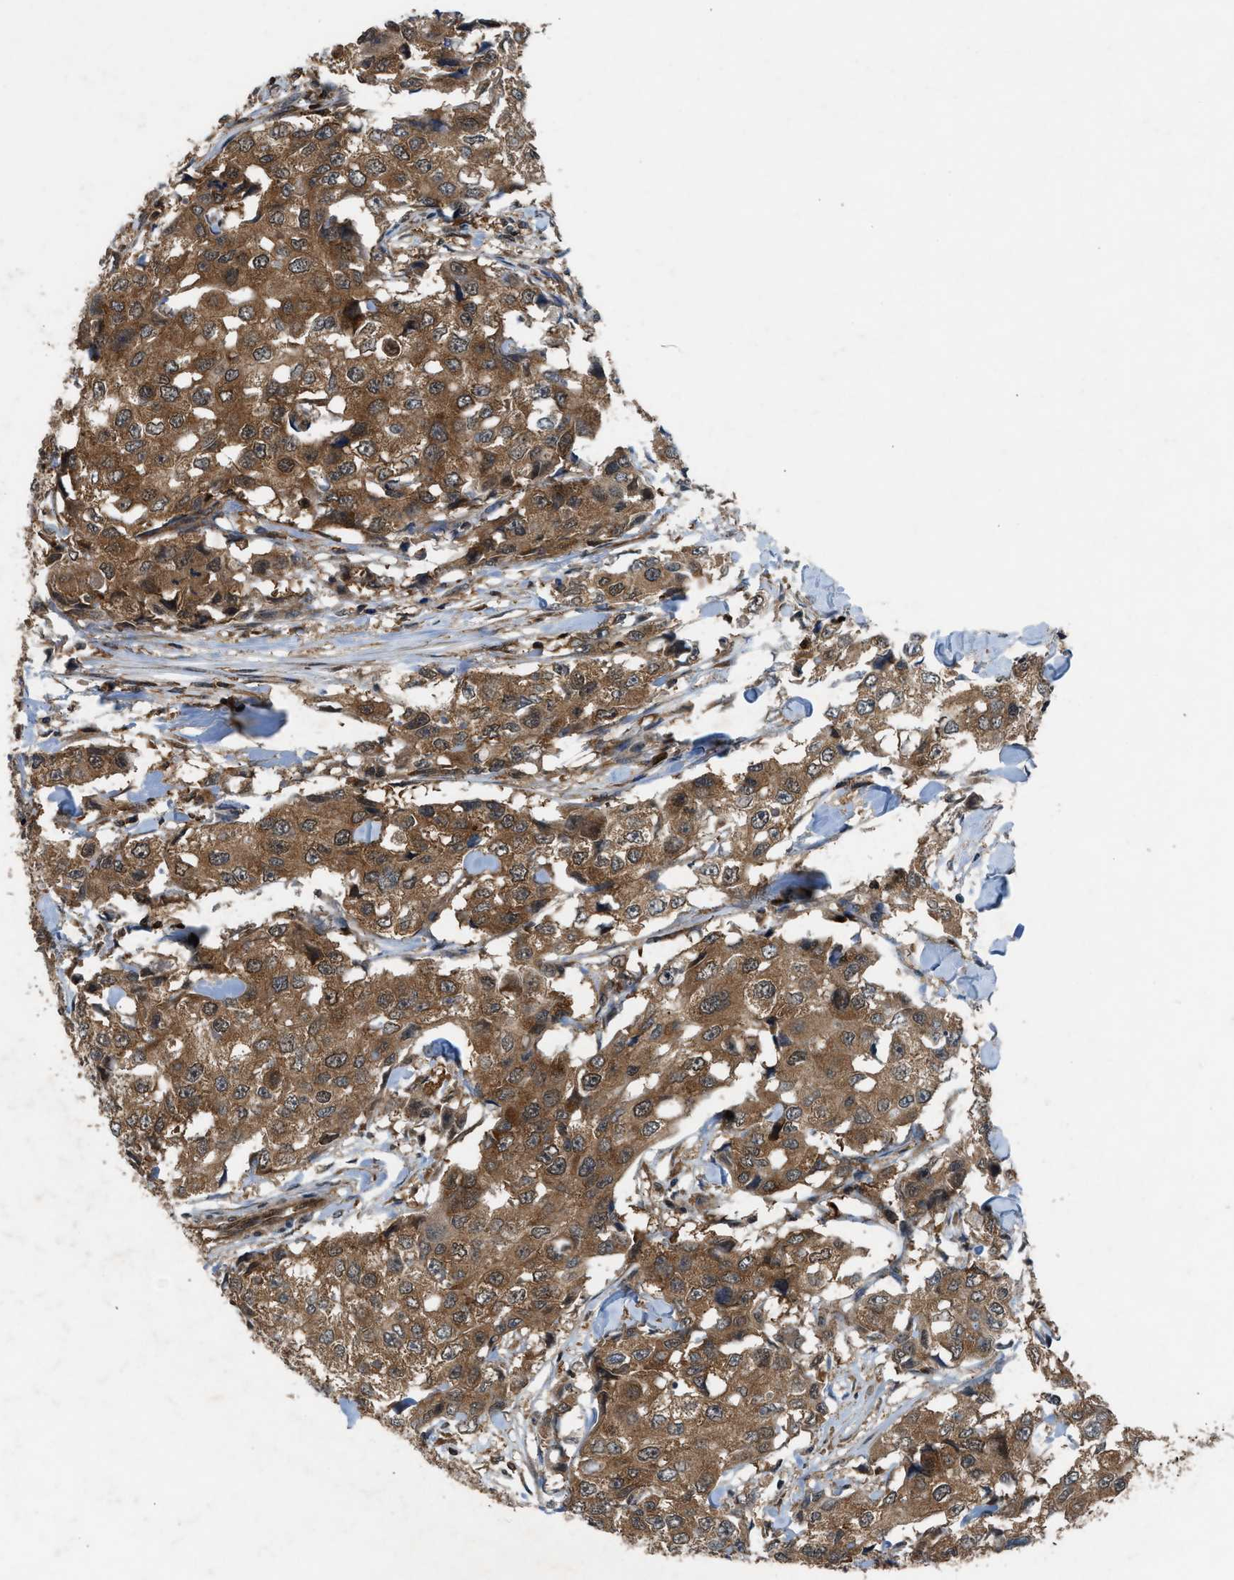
{"staining": {"intensity": "moderate", "quantity": ">75%", "location": "cytoplasmic/membranous"}, "tissue": "breast cancer", "cell_type": "Tumor cells", "image_type": "cancer", "snomed": [{"axis": "morphology", "description": "Duct carcinoma"}, {"axis": "topography", "description": "Breast"}], "caption": "Immunohistochemistry (IHC) photomicrograph of human breast infiltrating ductal carcinoma stained for a protein (brown), which displays medium levels of moderate cytoplasmic/membranous expression in approximately >75% of tumor cells.", "gene": "OXSR1", "patient": {"sex": "female", "age": 27}}